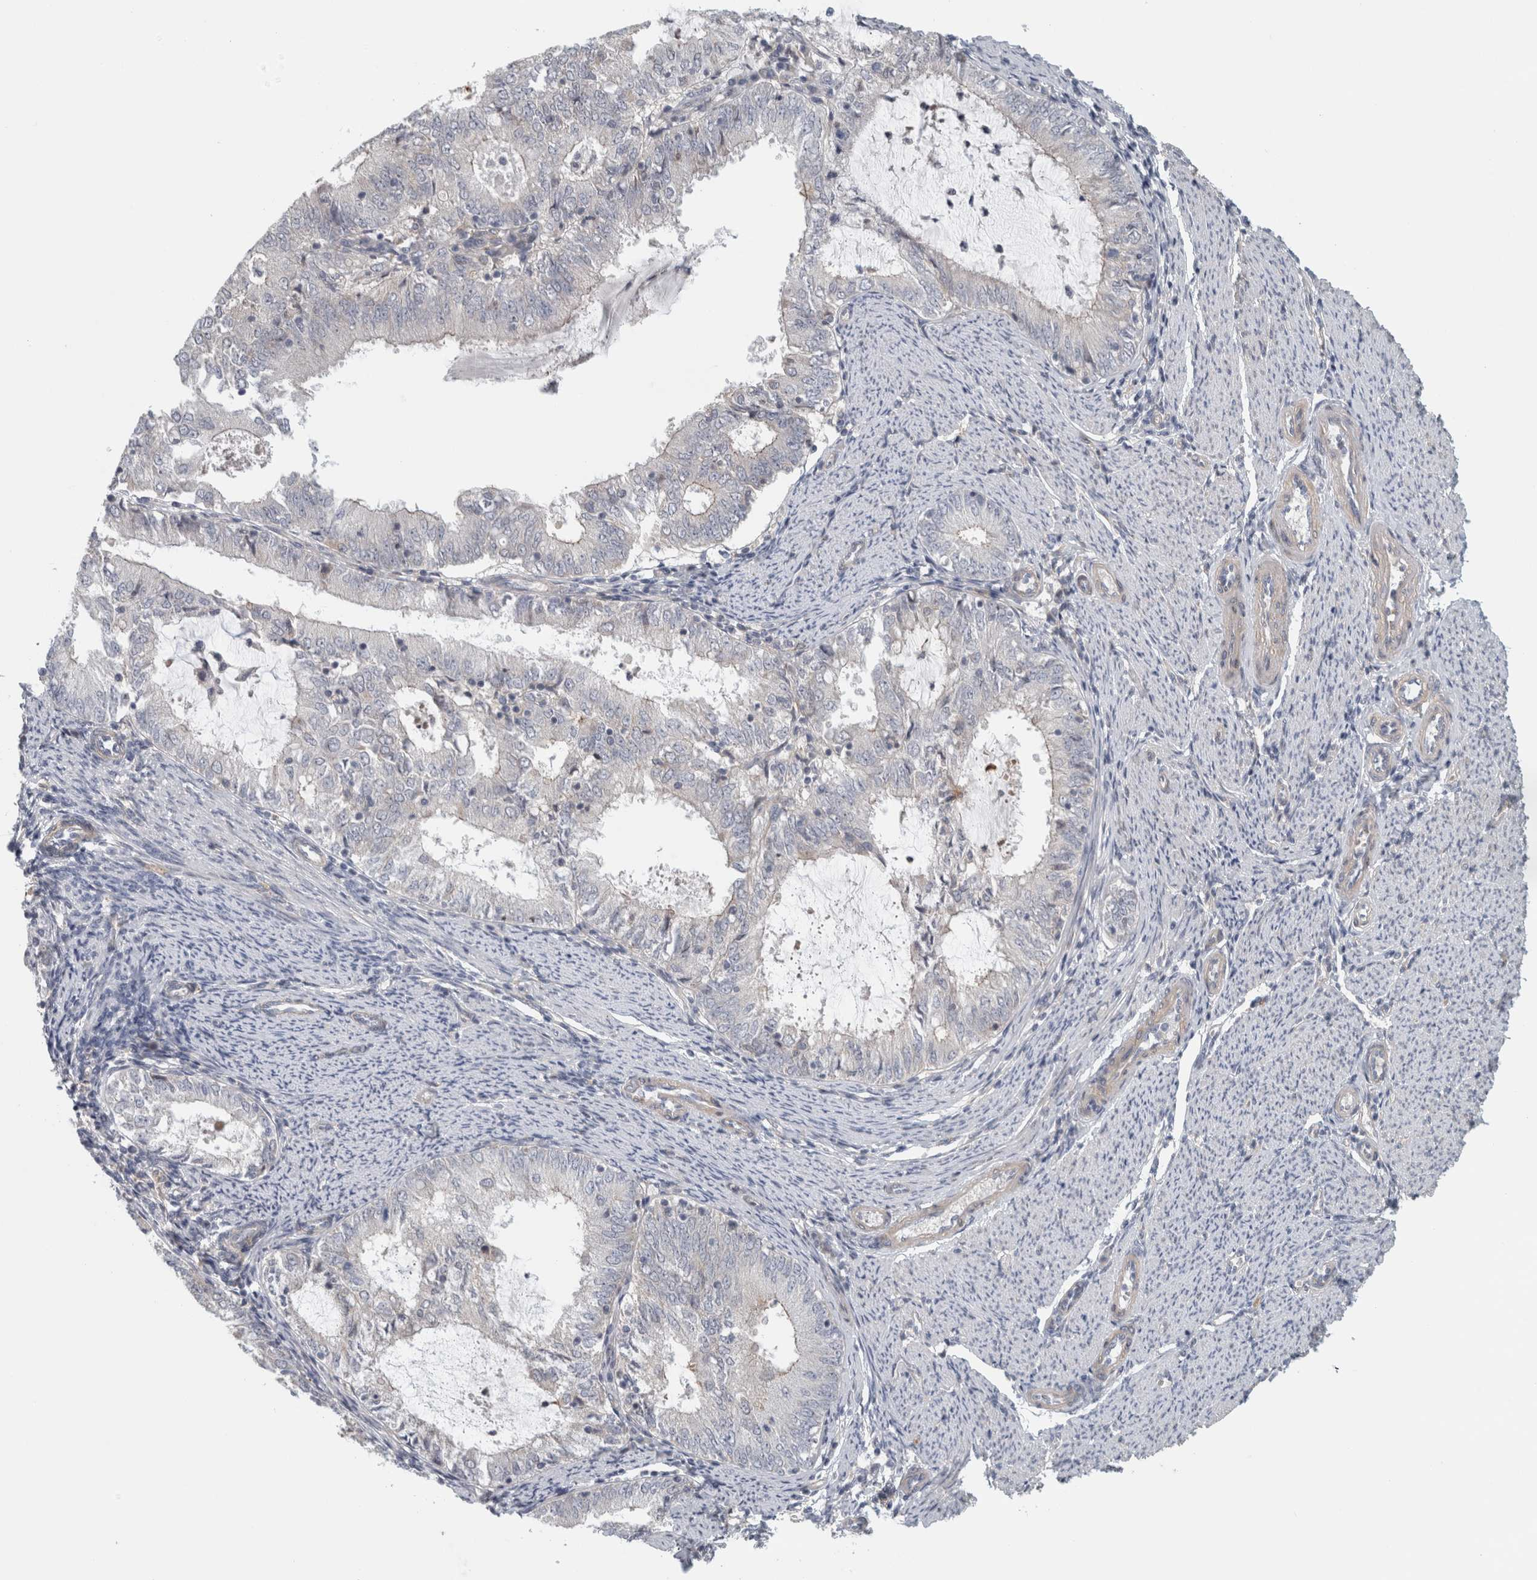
{"staining": {"intensity": "negative", "quantity": "none", "location": "none"}, "tissue": "endometrial cancer", "cell_type": "Tumor cells", "image_type": "cancer", "snomed": [{"axis": "morphology", "description": "Adenocarcinoma, NOS"}, {"axis": "topography", "description": "Endometrium"}], "caption": "Human adenocarcinoma (endometrial) stained for a protein using IHC reveals no positivity in tumor cells.", "gene": "ZNF804B", "patient": {"sex": "female", "age": 57}}